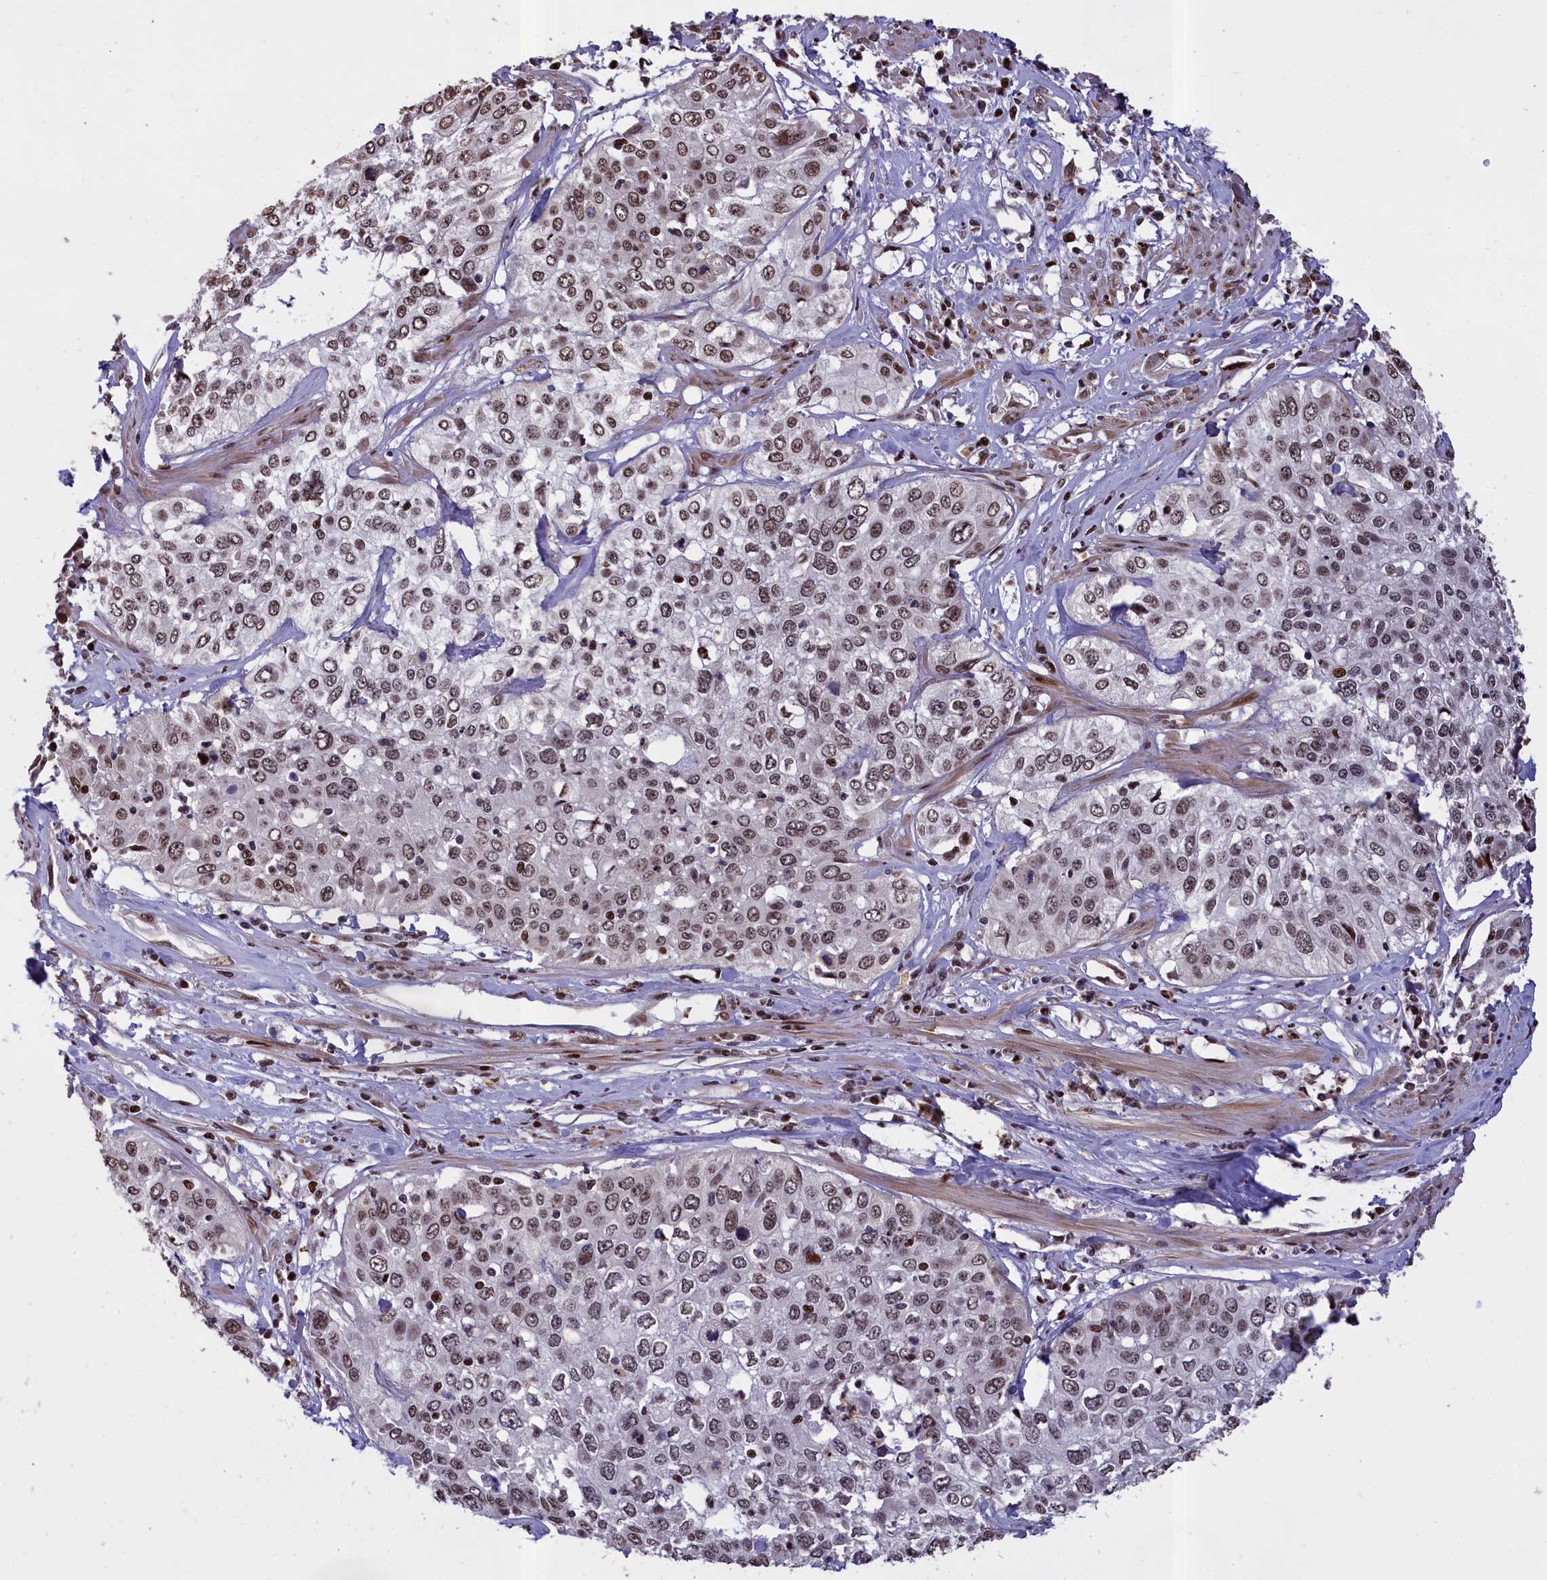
{"staining": {"intensity": "moderate", "quantity": ">75%", "location": "nuclear"}, "tissue": "cervical cancer", "cell_type": "Tumor cells", "image_type": "cancer", "snomed": [{"axis": "morphology", "description": "Squamous cell carcinoma, NOS"}, {"axis": "topography", "description": "Cervix"}], "caption": "A histopathology image showing moderate nuclear staining in about >75% of tumor cells in cervical squamous cell carcinoma, as visualized by brown immunohistochemical staining.", "gene": "RELB", "patient": {"sex": "female", "age": 31}}